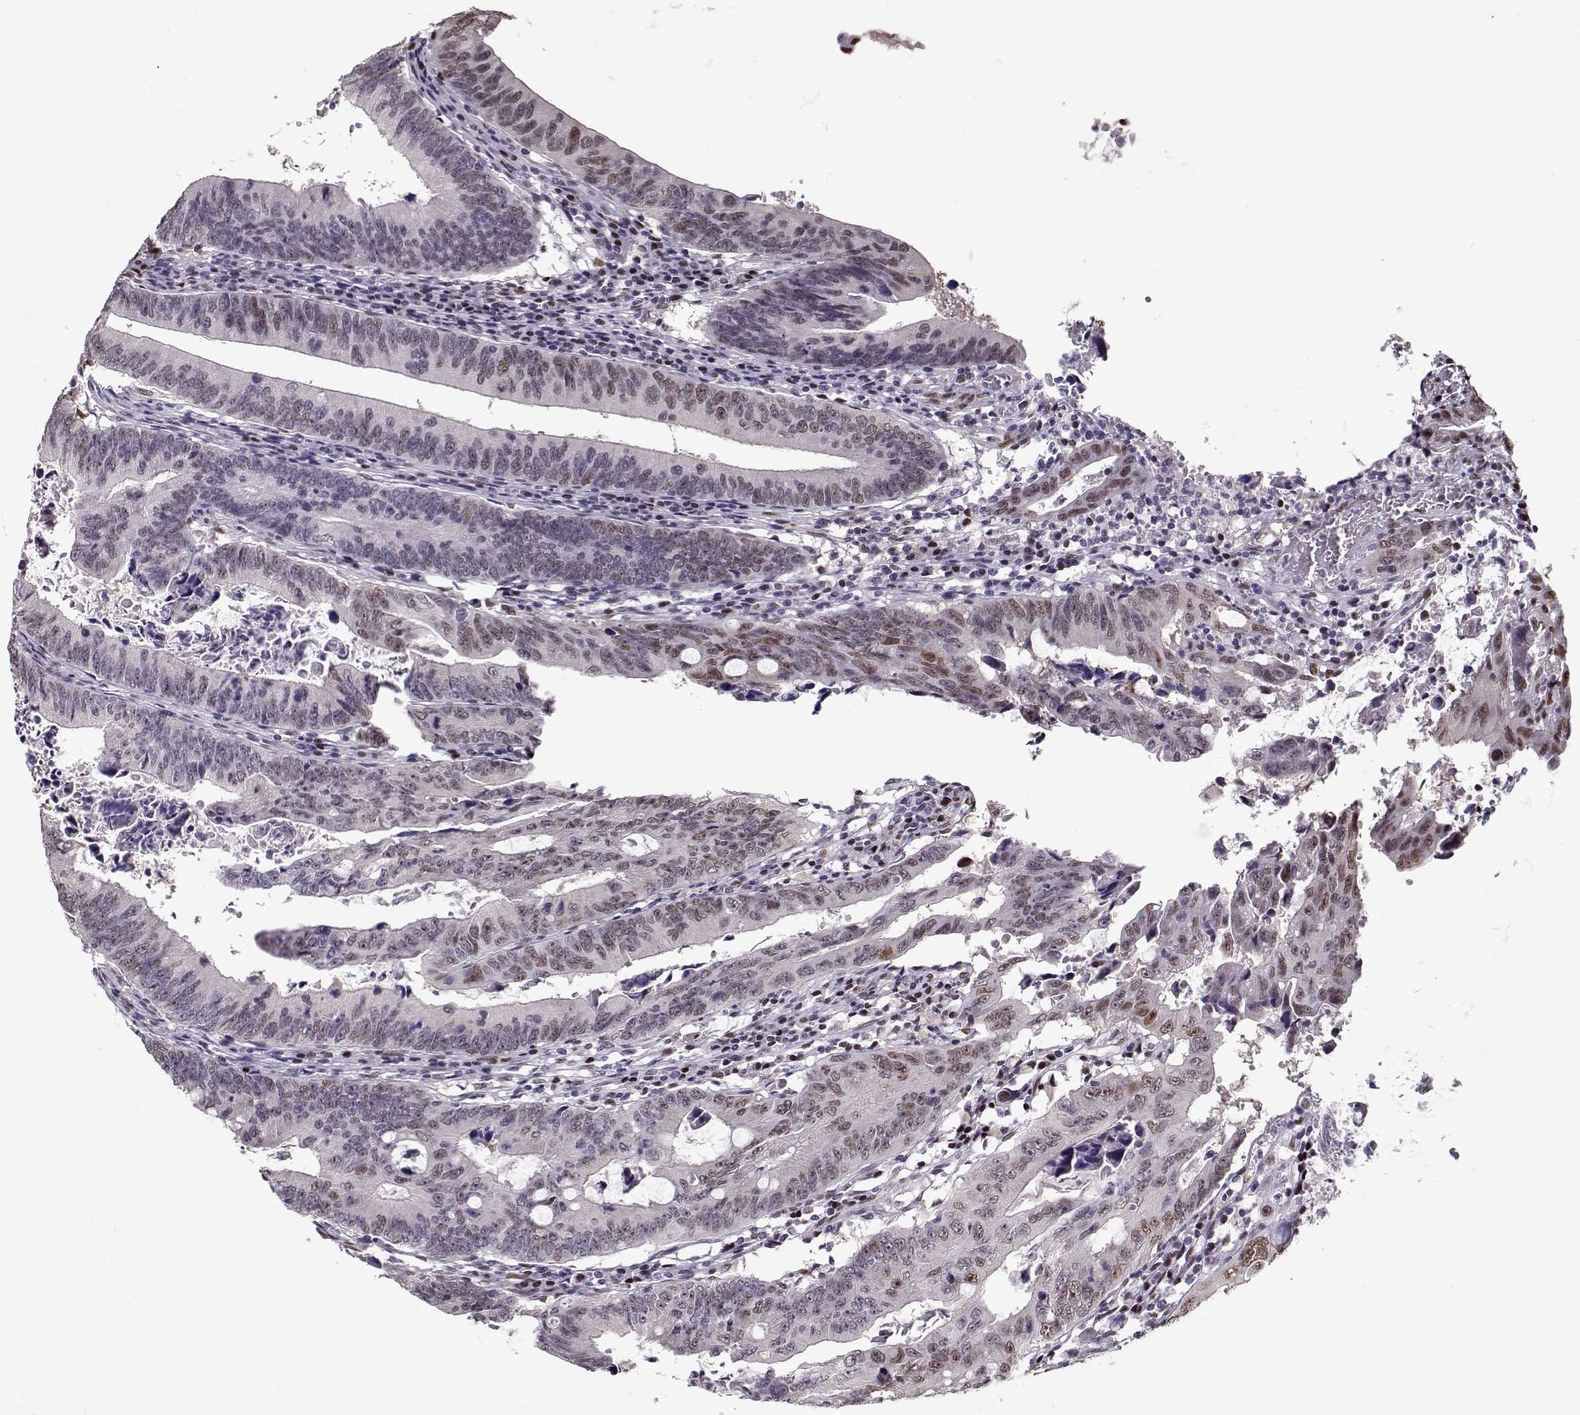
{"staining": {"intensity": "weak", "quantity": "25%-75%", "location": "nuclear"}, "tissue": "colorectal cancer", "cell_type": "Tumor cells", "image_type": "cancer", "snomed": [{"axis": "morphology", "description": "Adenocarcinoma, NOS"}, {"axis": "topography", "description": "Colon"}], "caption": "Protein staining shows weak nuclear staining in approximately 25%-75% of tumor cells in adenocarcinoma (colorectal).", "gene": "PRMT8", "patient": {"sex": "female", "age": 87}}